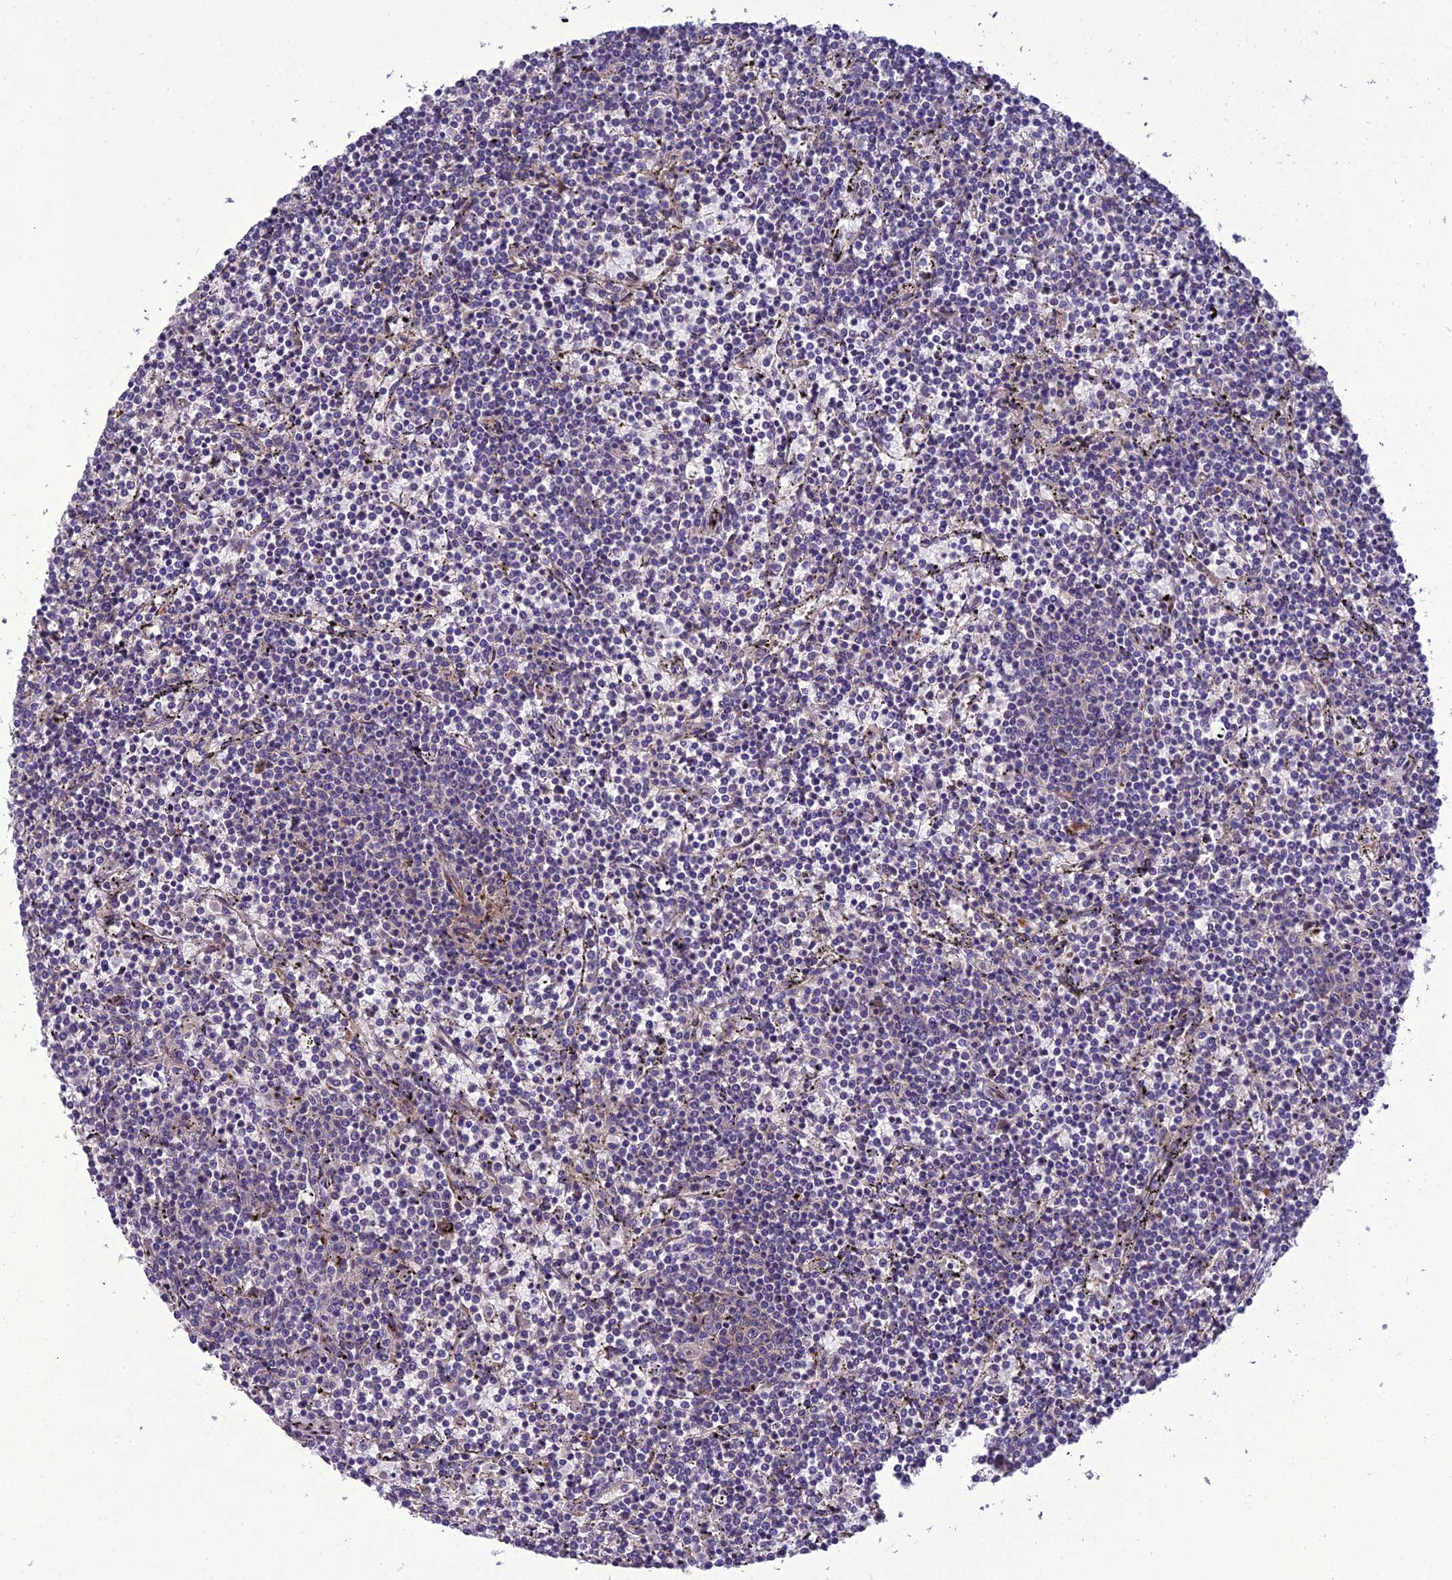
{"staining": {"intensity": "negative", "quantity": "none", "location": "none"}, "tissue": "lymphoma", "cell_type": "Tumor cells", "image_type": "cancer", "snomed": [{"axis": "morphology", "description": "Malignant lymphoma, non-Hodgkin's type, Low grade"}, {"axis": "topography", "description": "Spleen"}], "caption": "A photomicrograph of human low-grade malignant lymphoma, non-Hodgkin's type is negative for staining in tumor cells.", "gene": "ADIPOR2", "patient": {"sex": "female", "age": 50}}